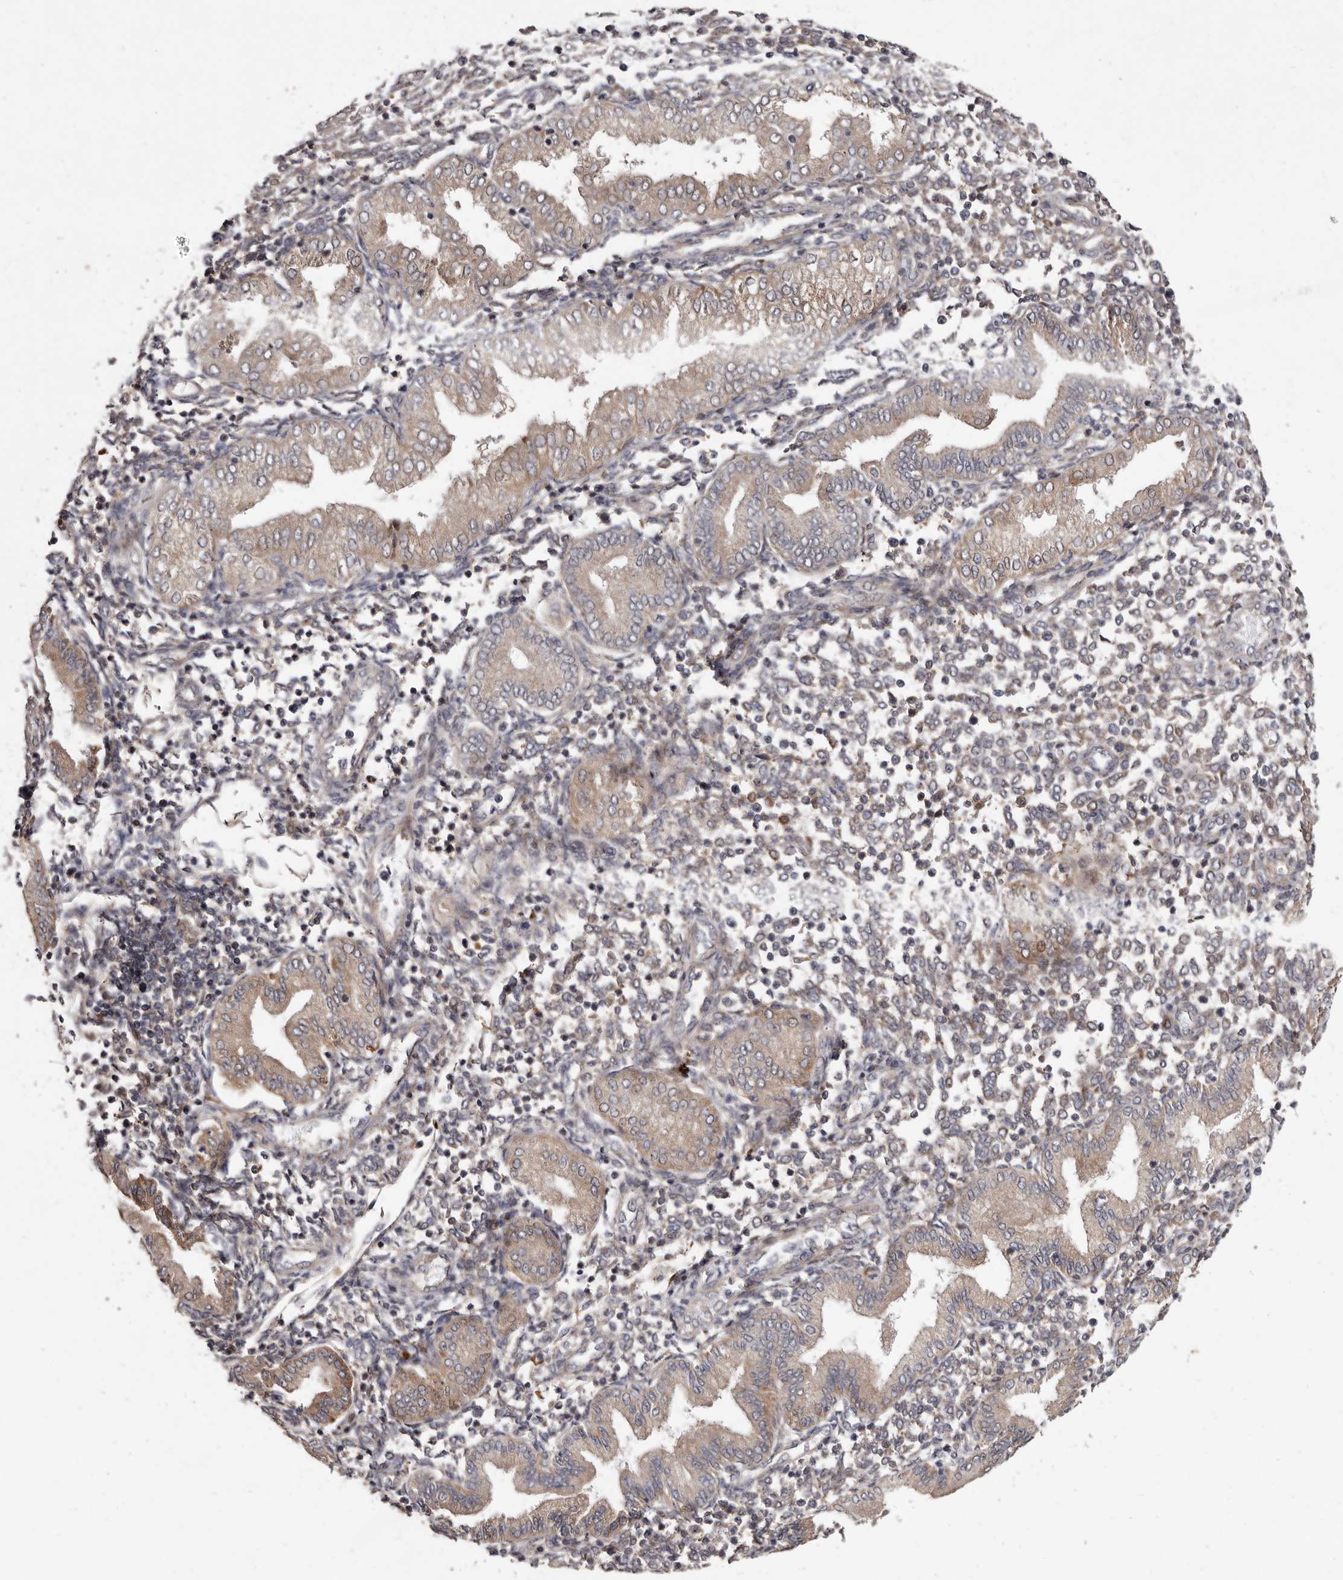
{"staining": {"intensity": "moderate", "quantity": "25%-75%", "location": "cytoplasmic/membranous"}, "tissue": "endometrium", "cell_type": "Cells in endometrial stroma", "image_type": "normal", "snomed": [{"axis": "morphology", "description": "Normal tissue, NOS"}, {"axis": "topography", "description": "Endometrium"}], "caption": "Immunohistochemistry (IHC) histopathology image of unremarkable human endometrium stained for a protein (brown), which shows medium levels of moderate cytoplasmic/membranous staining in about 25%-75% of cells in endometrial stroma.", "gene": "FLAD1", "patient": {"sex": "female", "age": 53}}